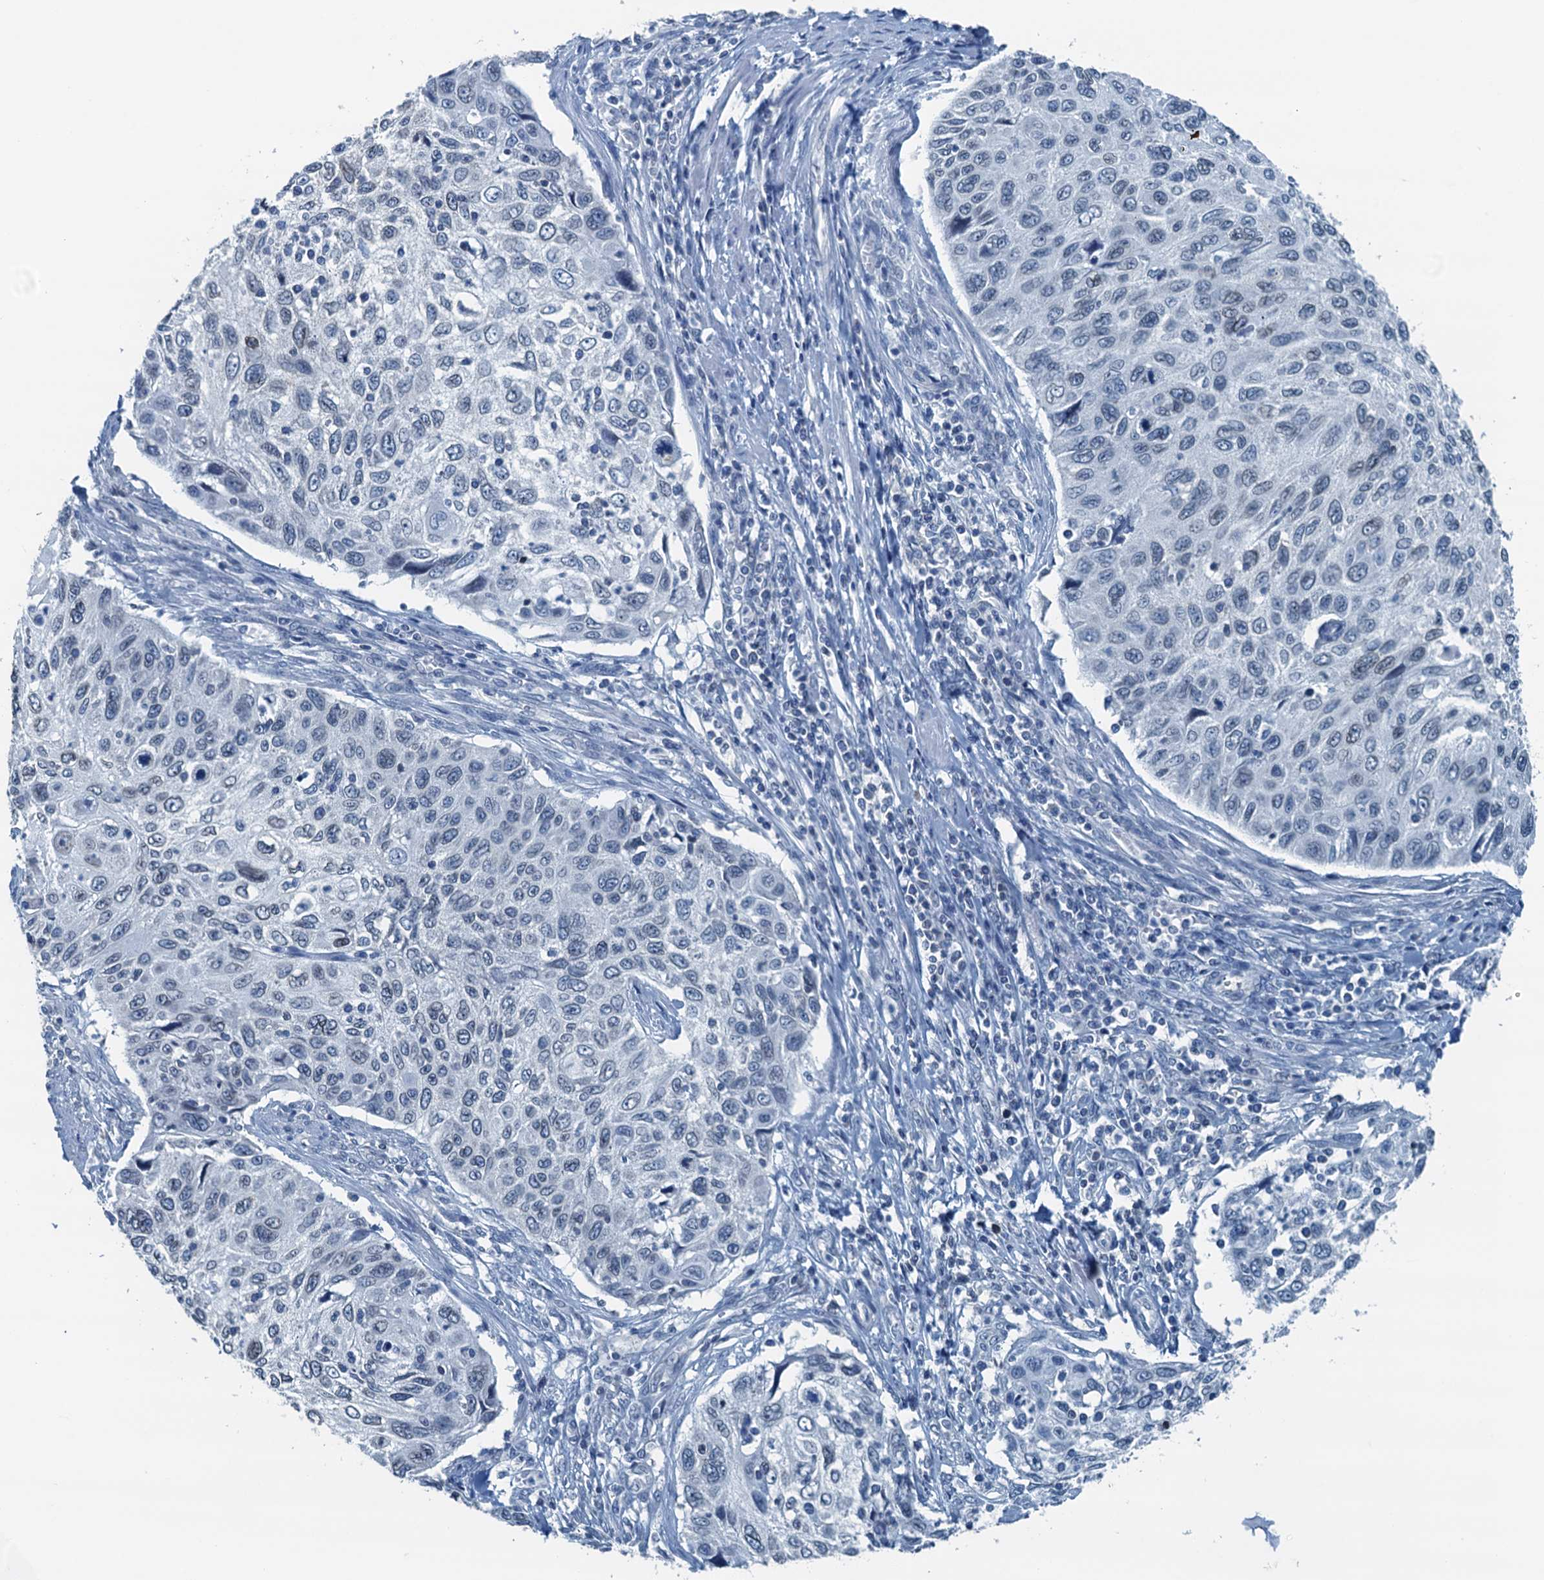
{"staining": {"intensity": "negative", "quantity": "none", "location": "none"}, "tissue": "cervical cancer", "cell_type": "Tumor cells", "image_type": "cancer", "snomed": [{"axis": "morphology", "description": "Squamous cell carcinoma, NOS"}, {"axis": "topography", "description": "Cervix"}], "caption": "This is an immunohistochemistry image of cervical cancer (squamous cell carcinoma). There is no expression in tumor cells.", "gene": "C11orf54", "patient": {"sex": "female", "age": 70}}